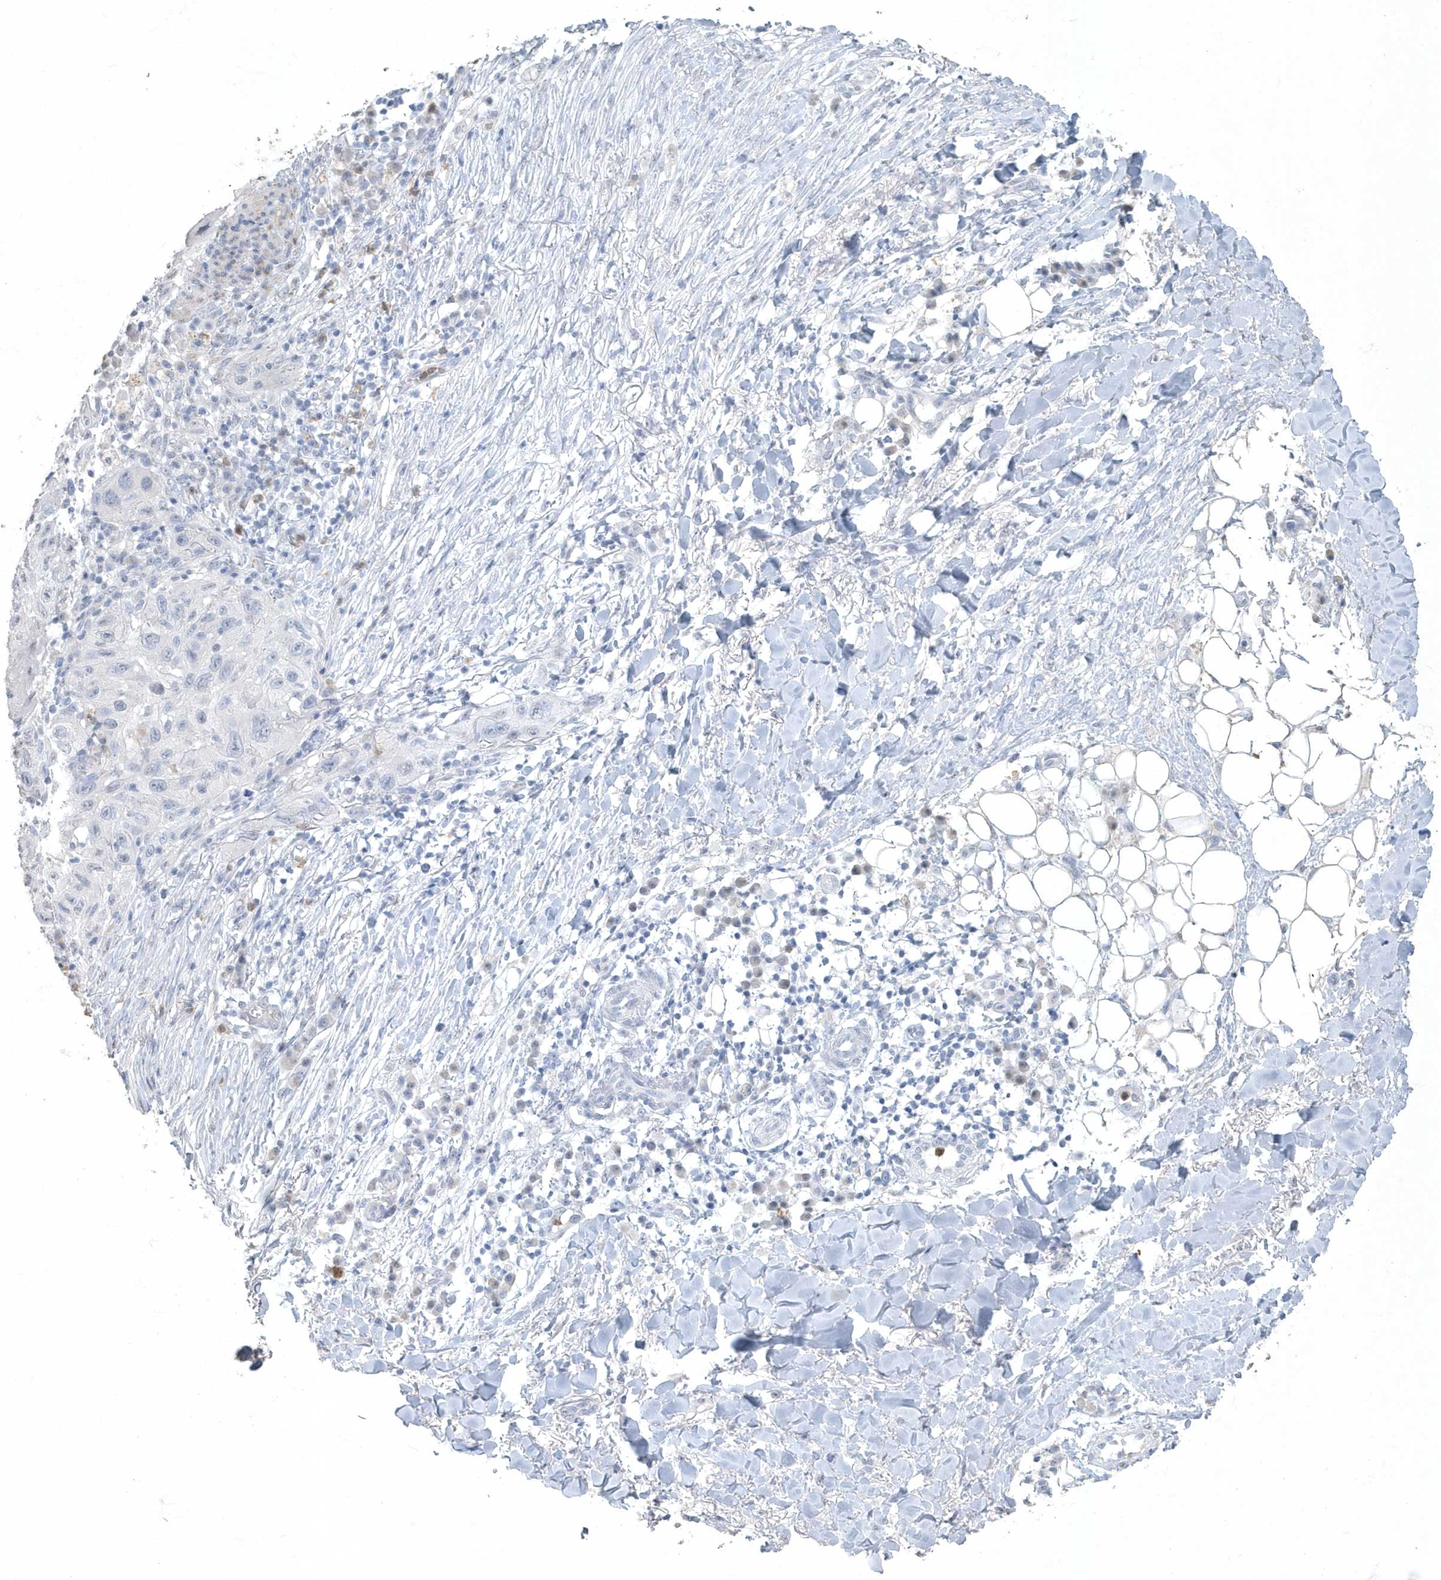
{"staining": {"intensity": "negative", "quantity": "none", "location": "none"}, "tissue": "skin cancer", "cell_type": "Tumor cells", "image_type": "cancer", "snomed": [{"axis": "morphology", "description": "Normal tissue, NOS"}, {"axis": "morphology", "description": "Squamous cell carcinoma, NOS"}, {"axis": "topography", "description": "Skin"}], "caption": "Immunohistochemistry of human skin cancer demonstrates no expression in tumor cells. (DAB (3,3'-diaminobenzidine) IHC, high magnification).", "gene": "MYOT", "patient": {"sex": "female", "age": 96}}